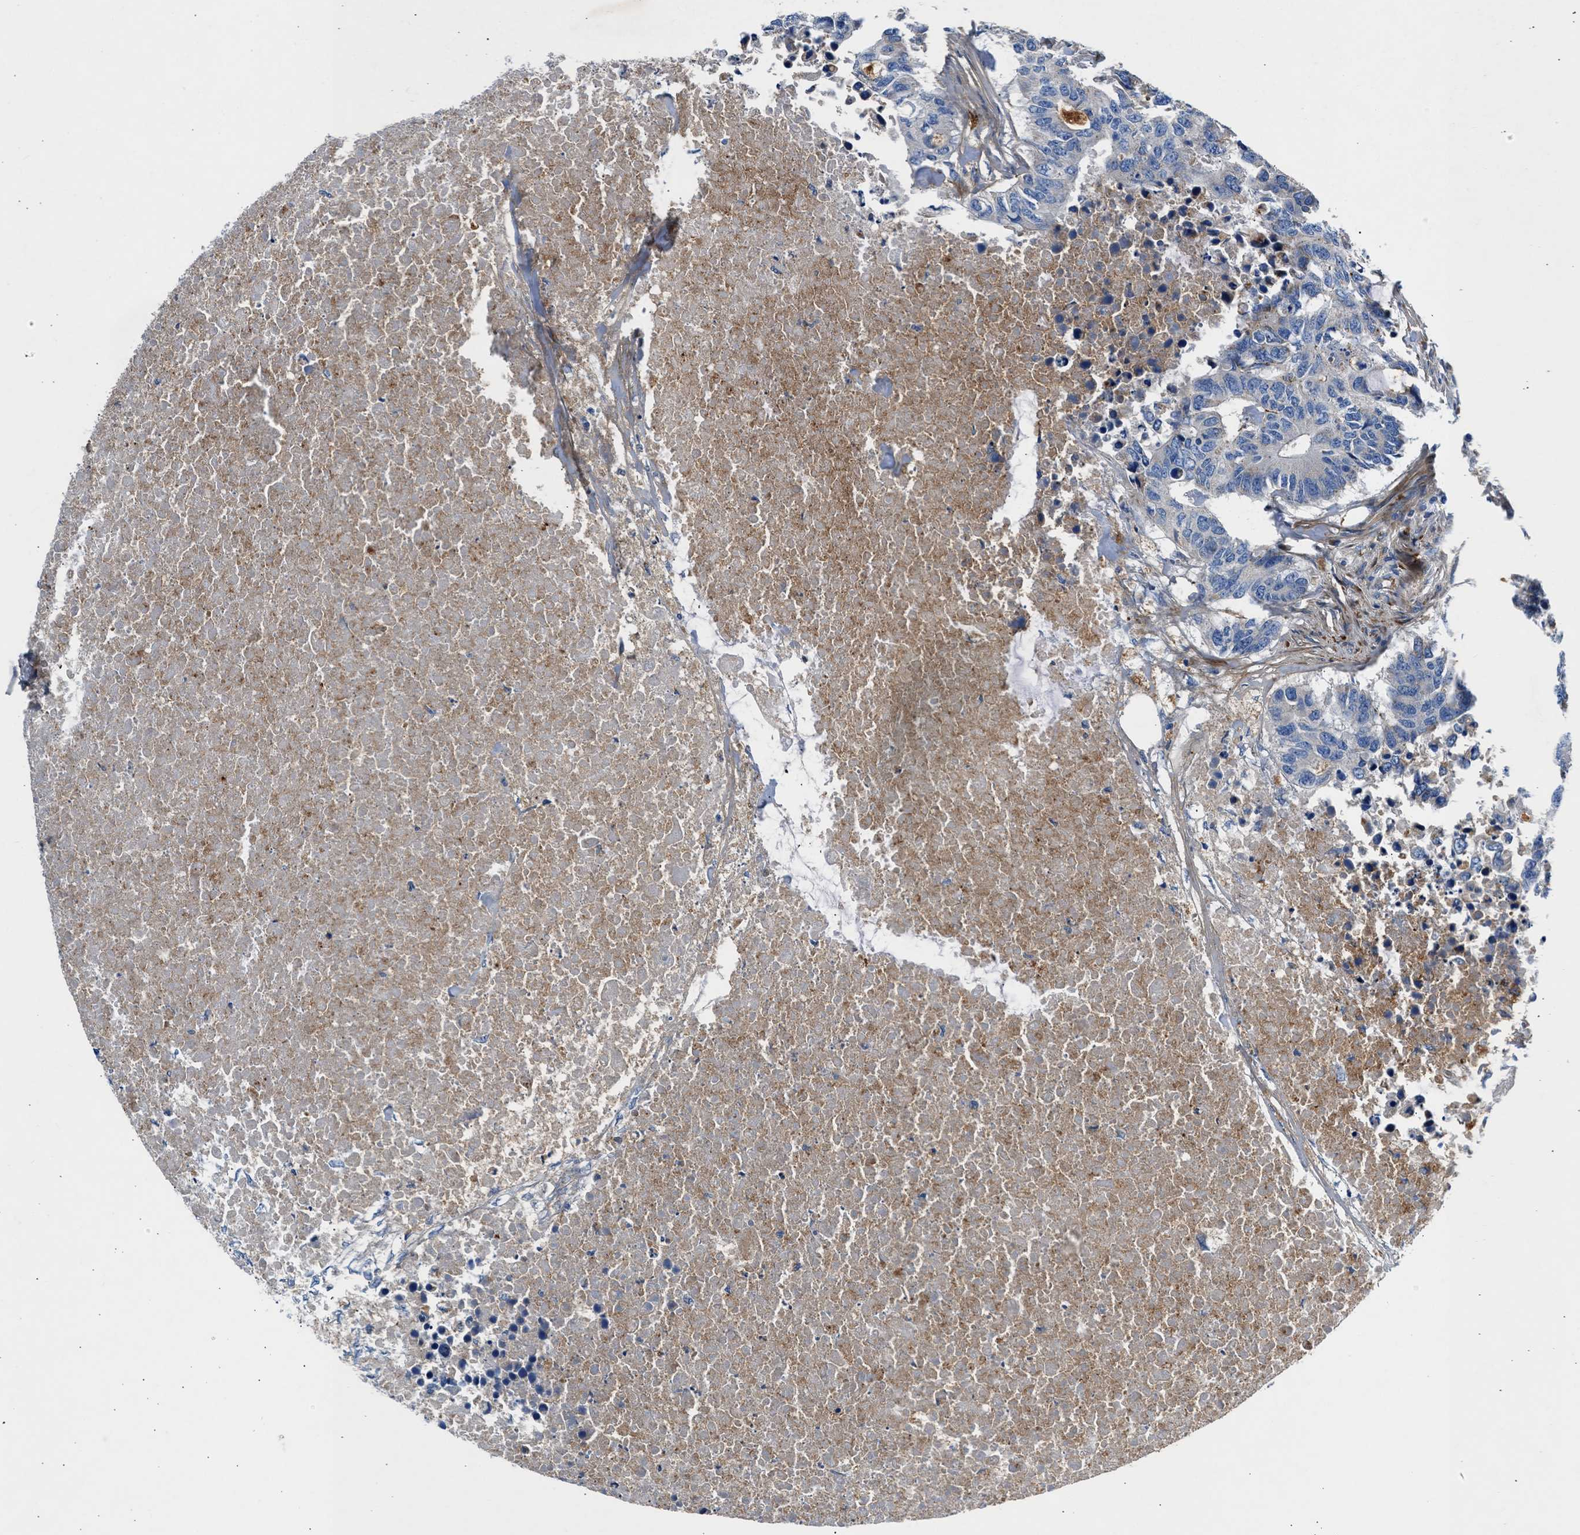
{"staining": {"intensity": "weak", "quantity": "25%-75%", "location": "cytoplasmic/membranous"}, "tissue": "colorectal cancer", "cell_type": "Tumor cells", "image_type": "cancer", "snomed": [{"axis": "morphology", "description": "Adenocarcinoma, NOS"}, {"axis": "topography", "description": "Colon"}], "caption": "This is an image of IHC staining of colorectal adenocarcinoma, which shows weak expression in the cytoplasmic/membranous of tumor cells.", "gene": "ULK4", "patient": {"sex": "male", "age": 71}}